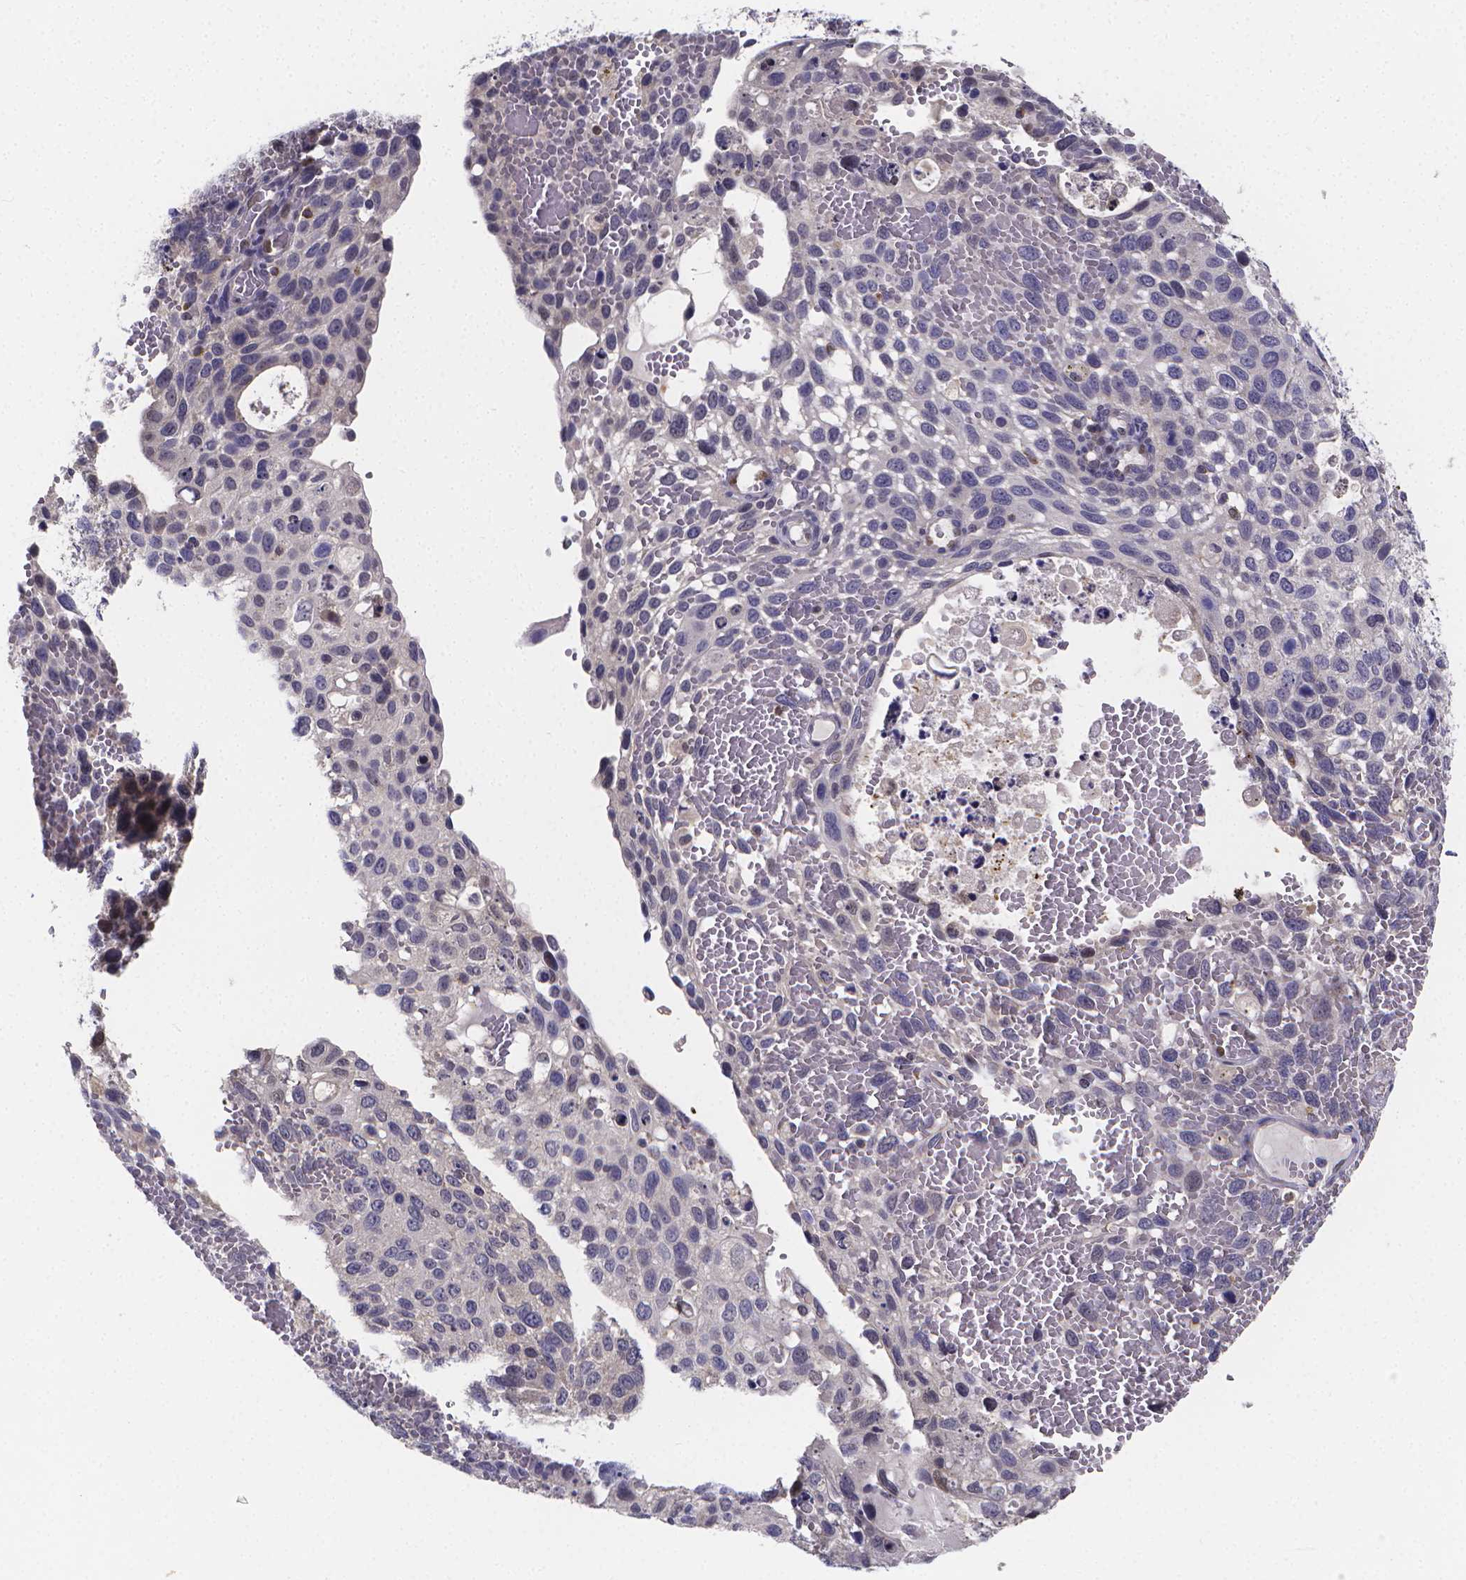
{"staining": {"intensity": "negative", "quantity": "none", "location": "none"}, "tissue": "cervical cancer", "cell_type": "Tumor cells", "image_type": "cancer", "snomed": [{"axis": "morphology", "description": "Squamous cell carcinoma, NOS"}, {"axis": "topography", "description": "Cervix"}], "caption": "This is a micrograph of immunohistochemistry (IHC) staining of cervical squamous cell carcinoma, which shows no staining in tumor cells.", "gene": "PAH", "patient": {"sex": "female", "age": 70}}